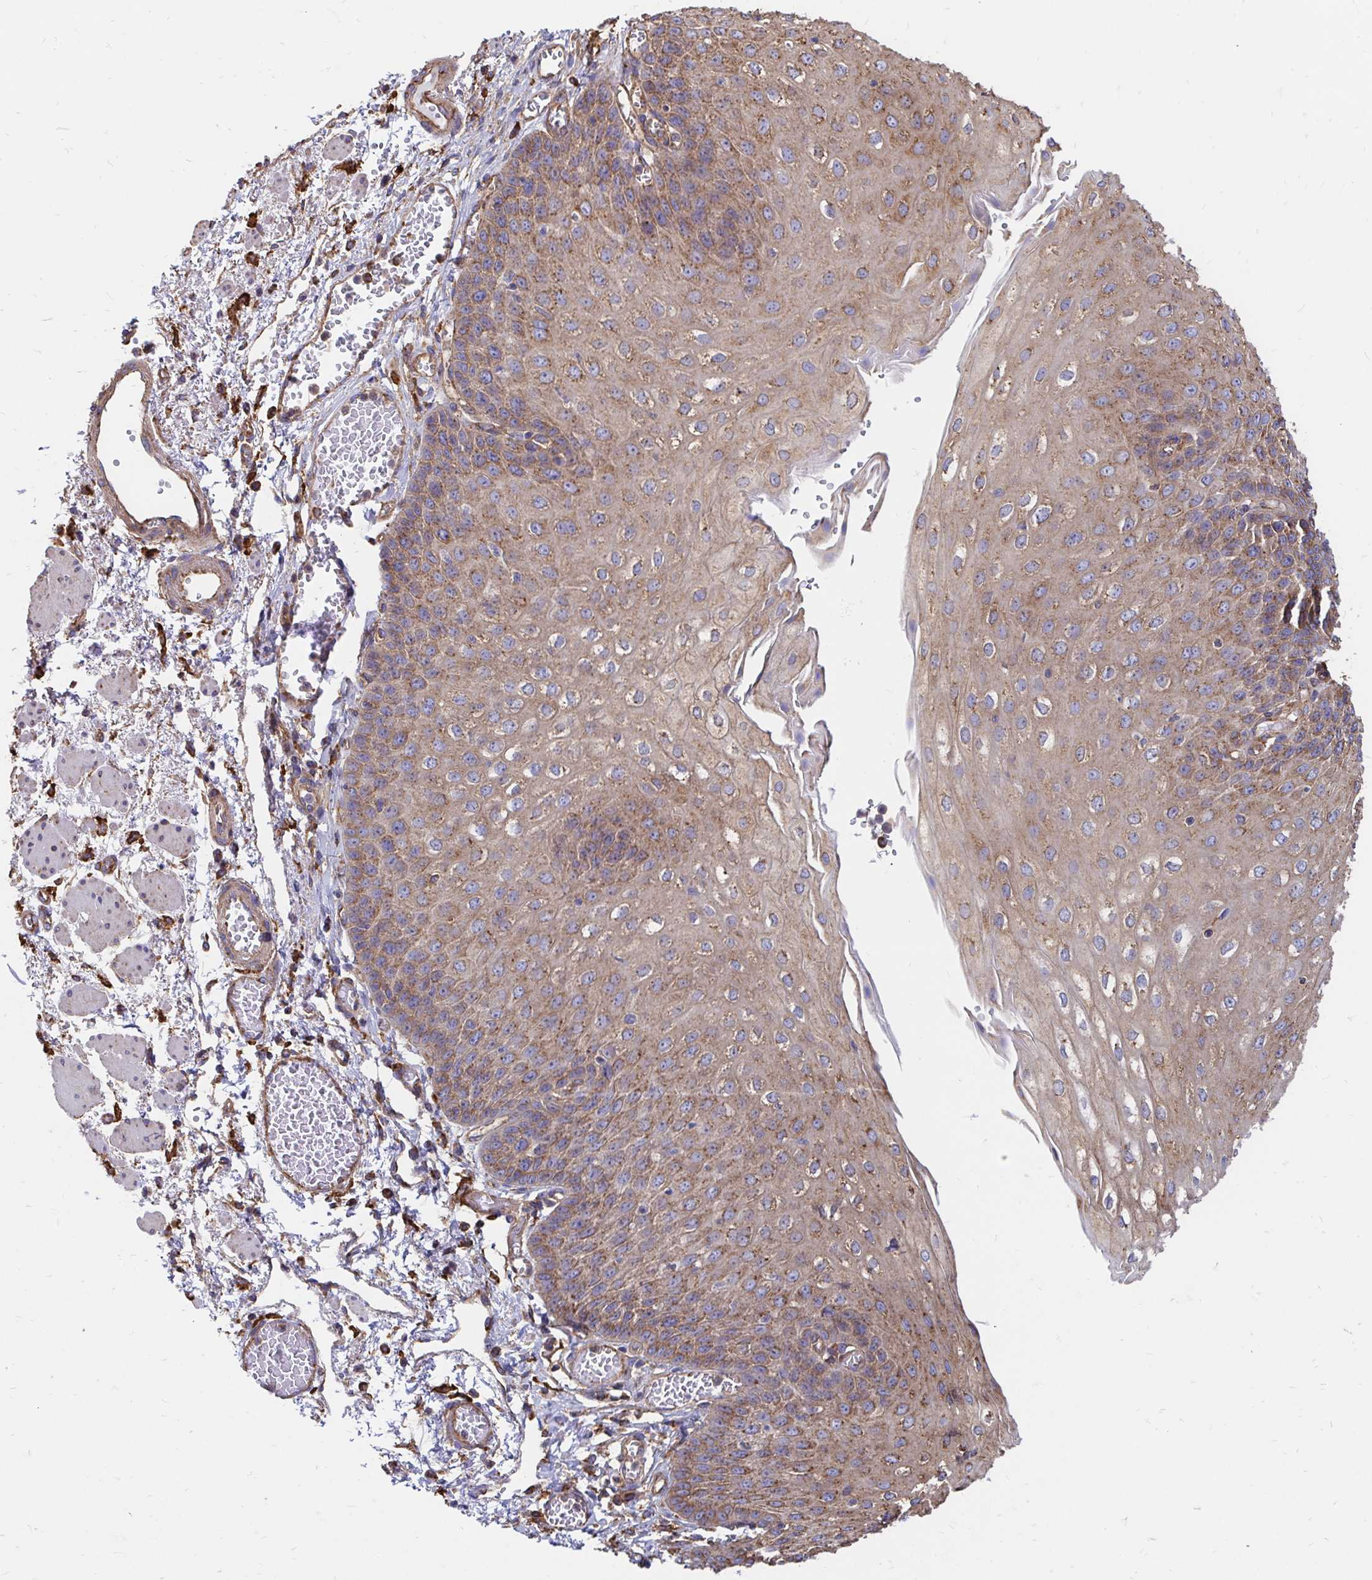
{"staining": {"intensity": "moderate", "quantity": ">75%", "location": "cytoplasmic/membranous"}, "tissue": "esophagus", "cell_type": "Squamous epithelial cells", "image_type": "normal", "snomed": [{"axis": "morphology", "description": "Normal tissue, NOS"}, {"axis": "morphology", "description": "Adenocarcinoma, NOS"}, {"axis": "topography", "description": "Esophagus"}], "caption": "Brown immunohistochemical staining in normal human esophagus shows moderate cytoplasmic/membranous positivity in about >75% of squamous epithelial cells. The protein of interest is stained brown, and the nuclei are stained in blue (DAB (3,3'-diaminobenzidine) IHC with brightfield microscopy, high magnification).", "gene": "CLTC", "patient": {"sex": "male", "age": 81}}